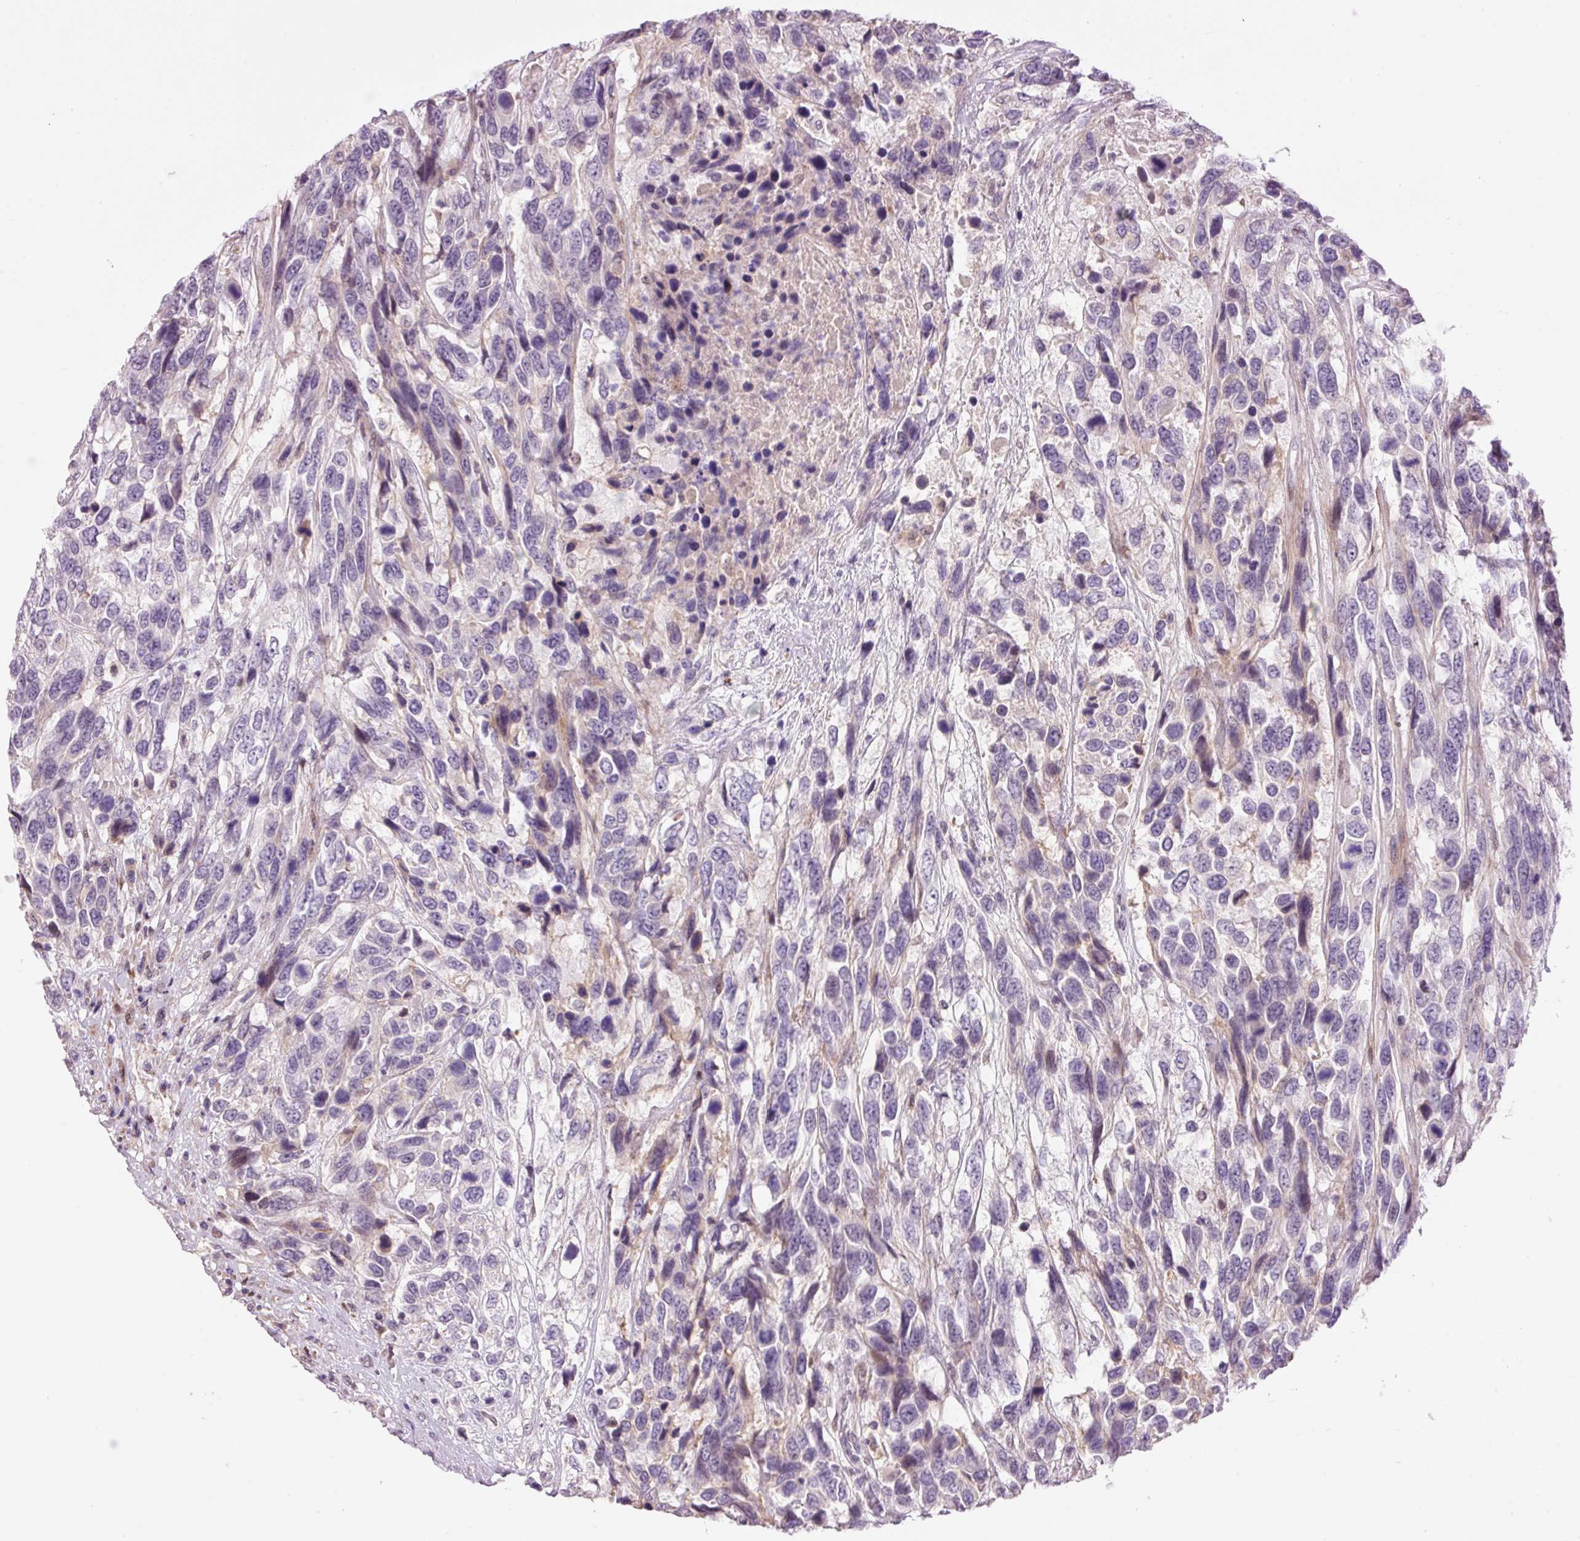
{"staining": {"intensity": "negative", "quantity": "none", "location": "none"}, "tissue": "urothelial cancer", "cell_type": "Tumor cells", "image_type": "cancer", "snomed": [{"axis": "morphology", "description": "Urothelial carcinoma, High grade"}, {"axis": "topography", "description": "Urinary bladder"}], "caption": "This is an immunohistochemistry (IHC) photomicrograph of high-grade urothelial carcinoma. There is no expression in tumor cells.", "gene": "HNF1A", "patient": {"sex": "female", "age": 70}}